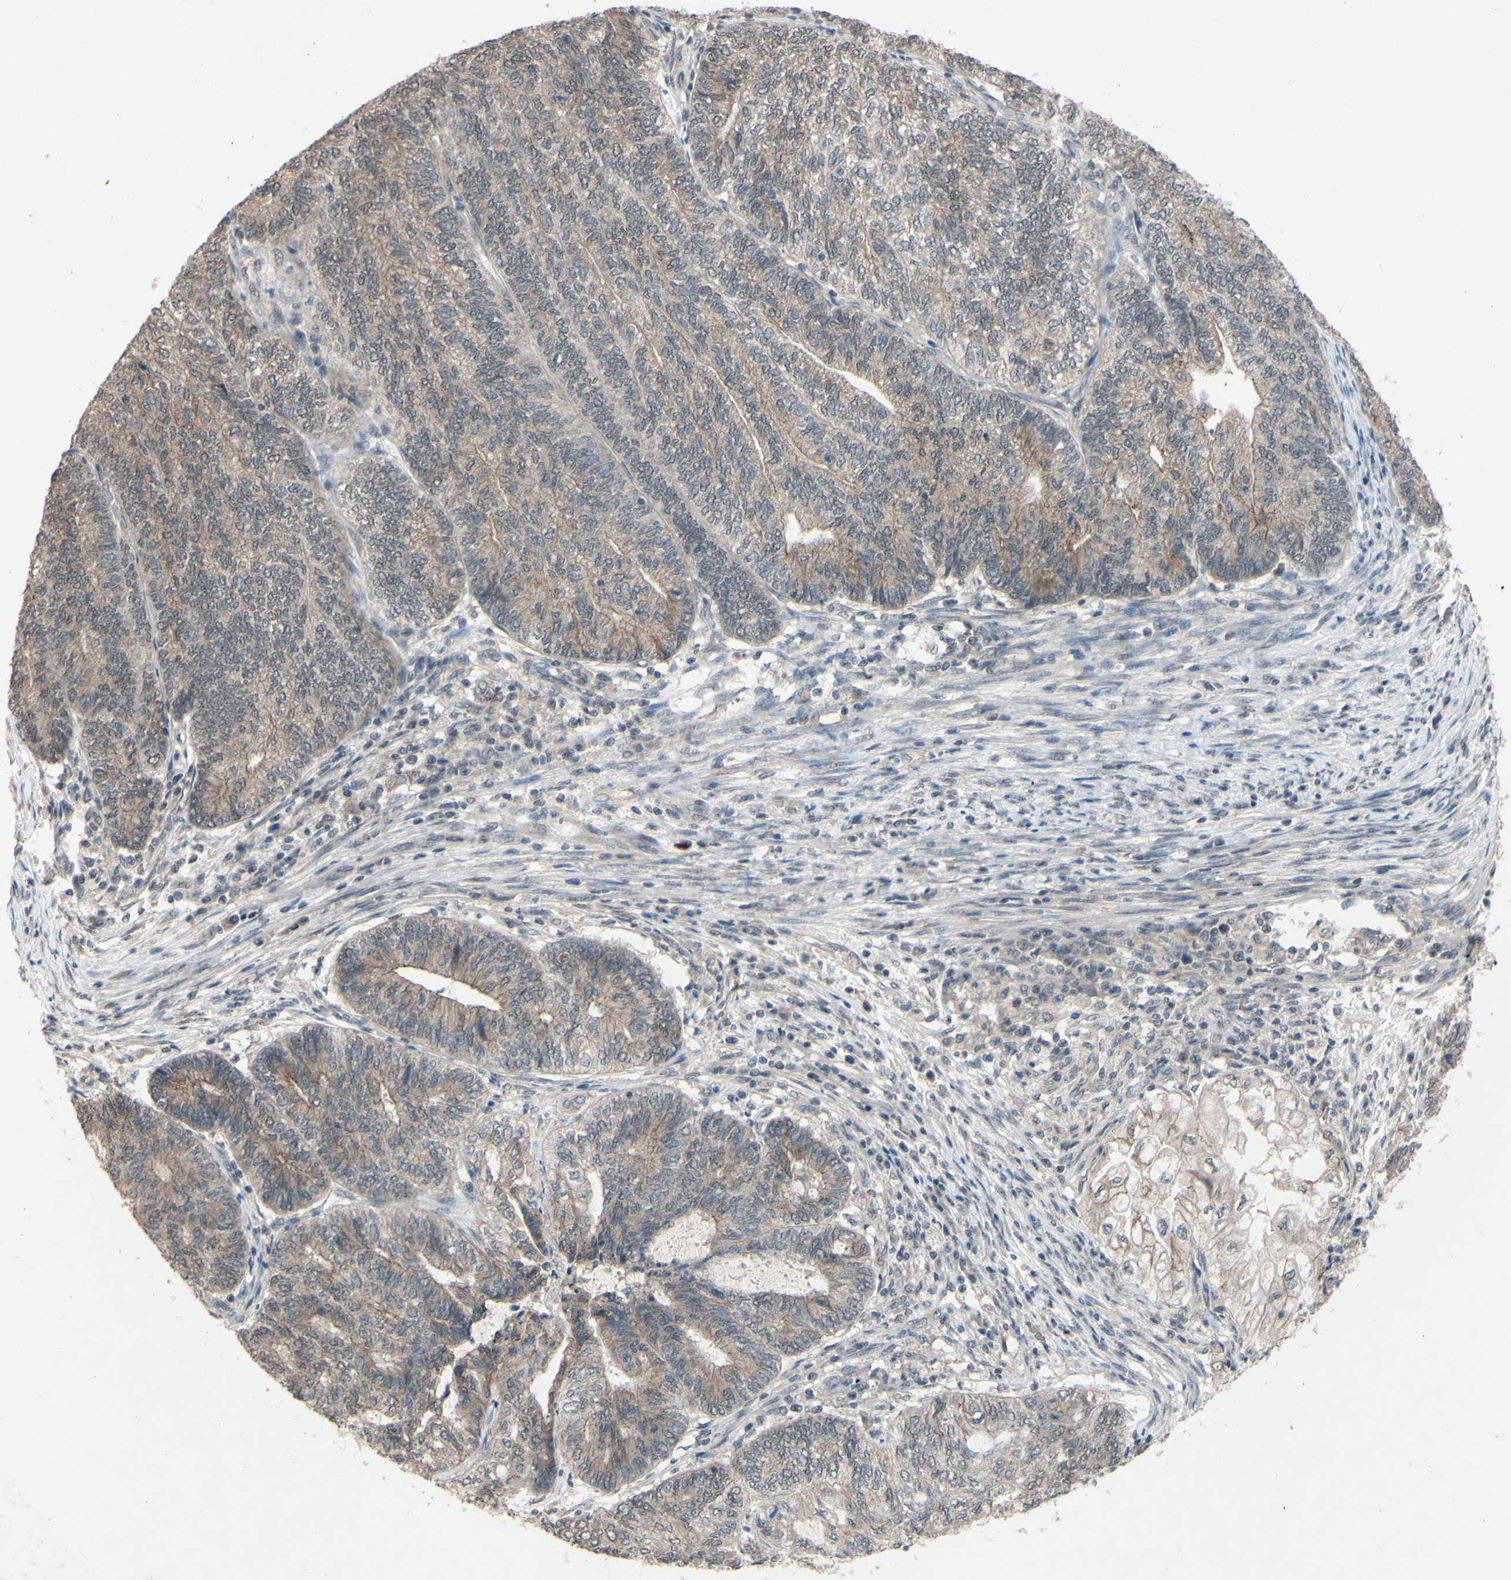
{"staining": {"intensity": "weak", "quantity": ">75%", "location": "cytoplasmic/membranous"}, "tissue": "endometrial cancer", "cell_type": "Tumor cells", "image_type": "cancer", "snomed": [{"axis": "morphology", "description": "Adenocarcinoma, NOS"}, {"axis": "topography", "description": "Uterus"}, {"axis": "topography", "description": "Endometrium"}], "caption": "Human endometrial cancer (adenocarcinoma) stained with a protein marker displays weak staining in tumor cells.", "gene": "CDCP1", "patient": {"sex": "female", "age": 70}}